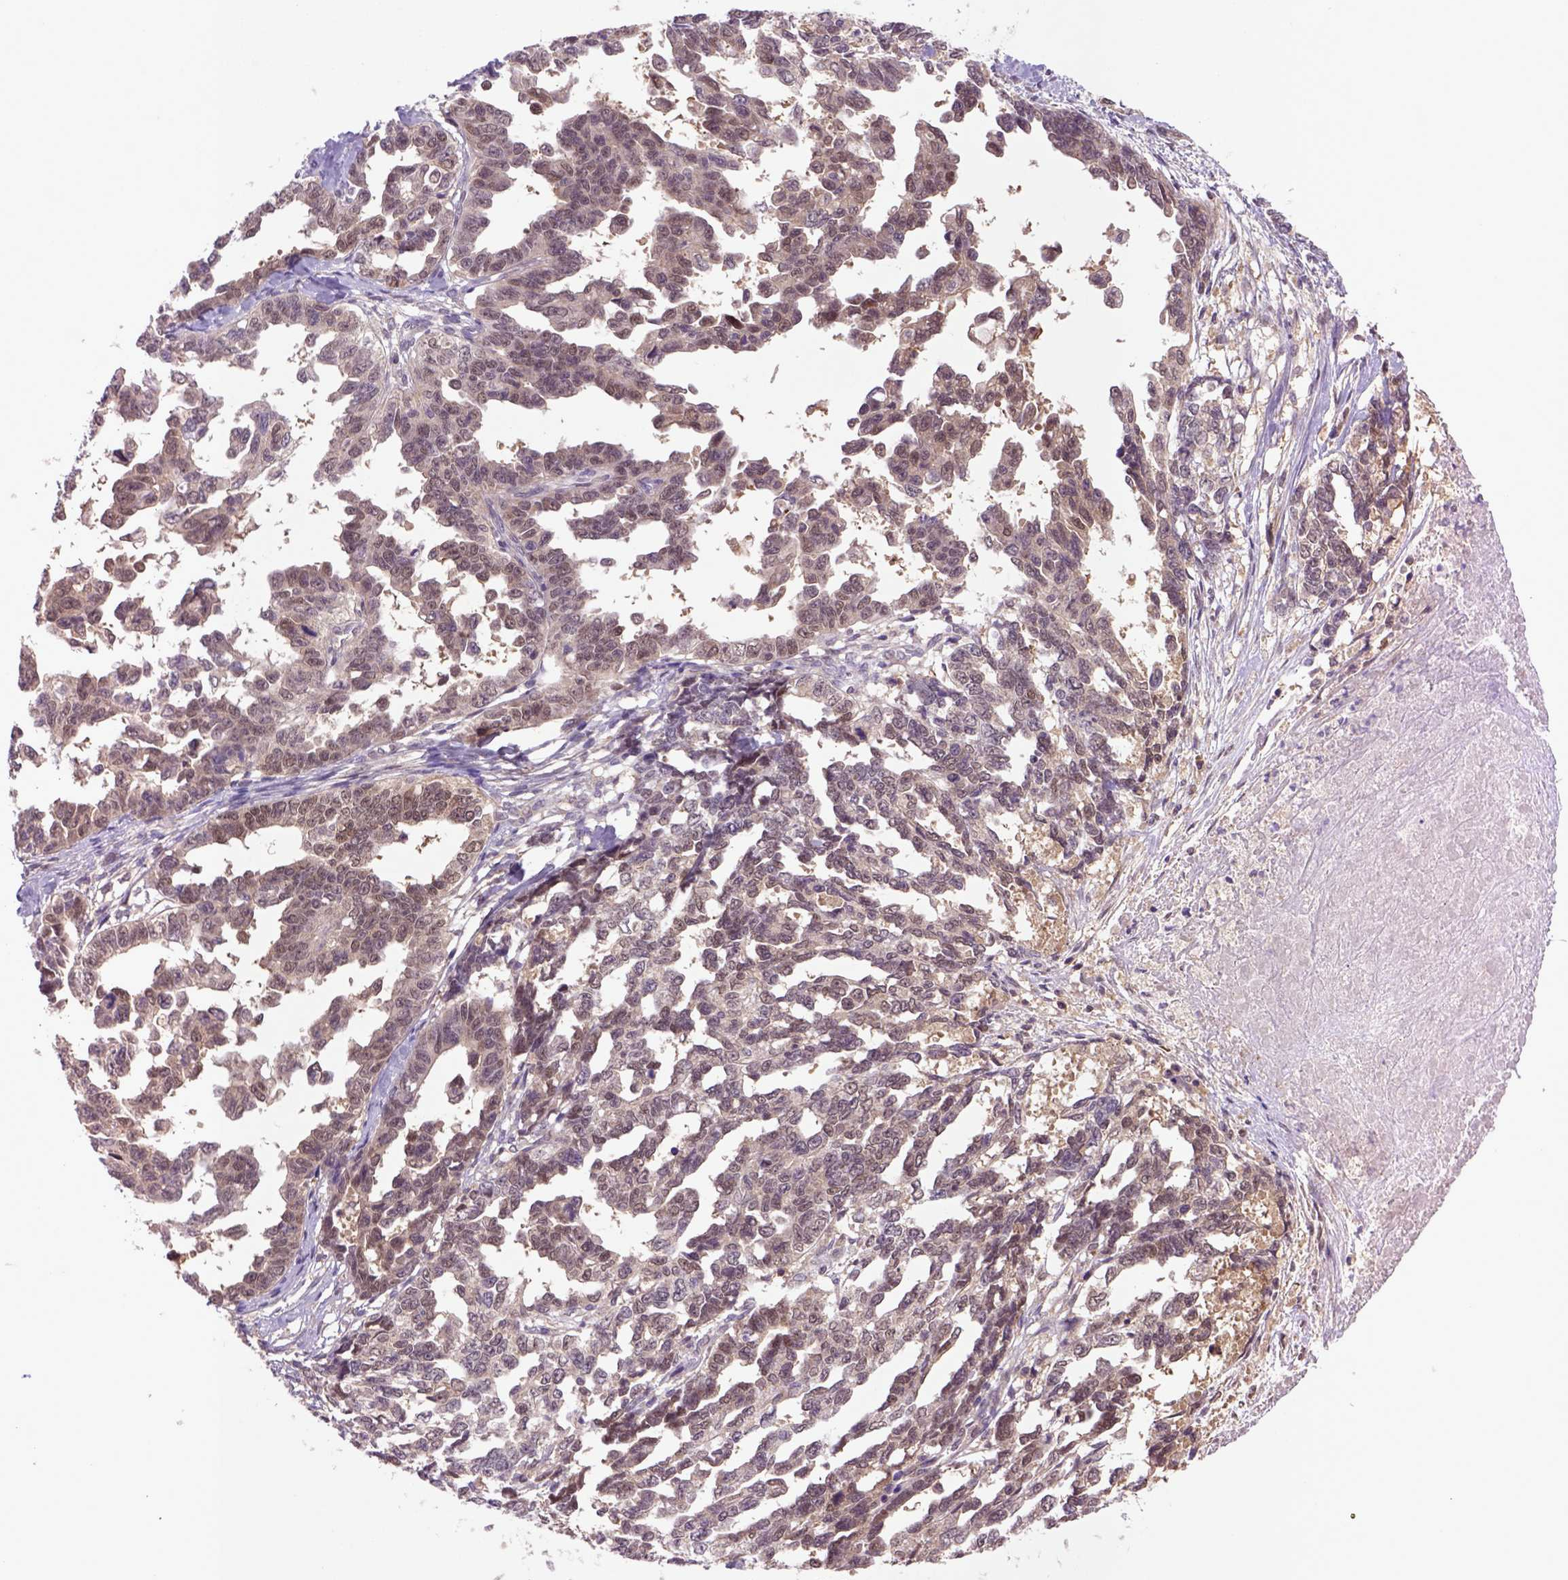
{"staining": {"intensity": "moderate", "quantity": "<25%", "location": "cytoplasmic/membranous,nuclear"}, "tissue": "ovarian cancer", "cell_type": "Tumor cells", "image_type": "cancer", "snomed": [{"axis": "morphology", "description": "Cystadenocarcinoma, serous, NOS"}, {"axis": "topography", "description": "Ovary"}], "caption": "A micrograph of ovarian cancer (serous cystadenocarcinoma) stained for a protein shows moderate cytoplasmic/membranous and nuclear brown staining in tumor cells.", "gene": "HSPBP1", "patient": {"sex": "female", "age": 69}}